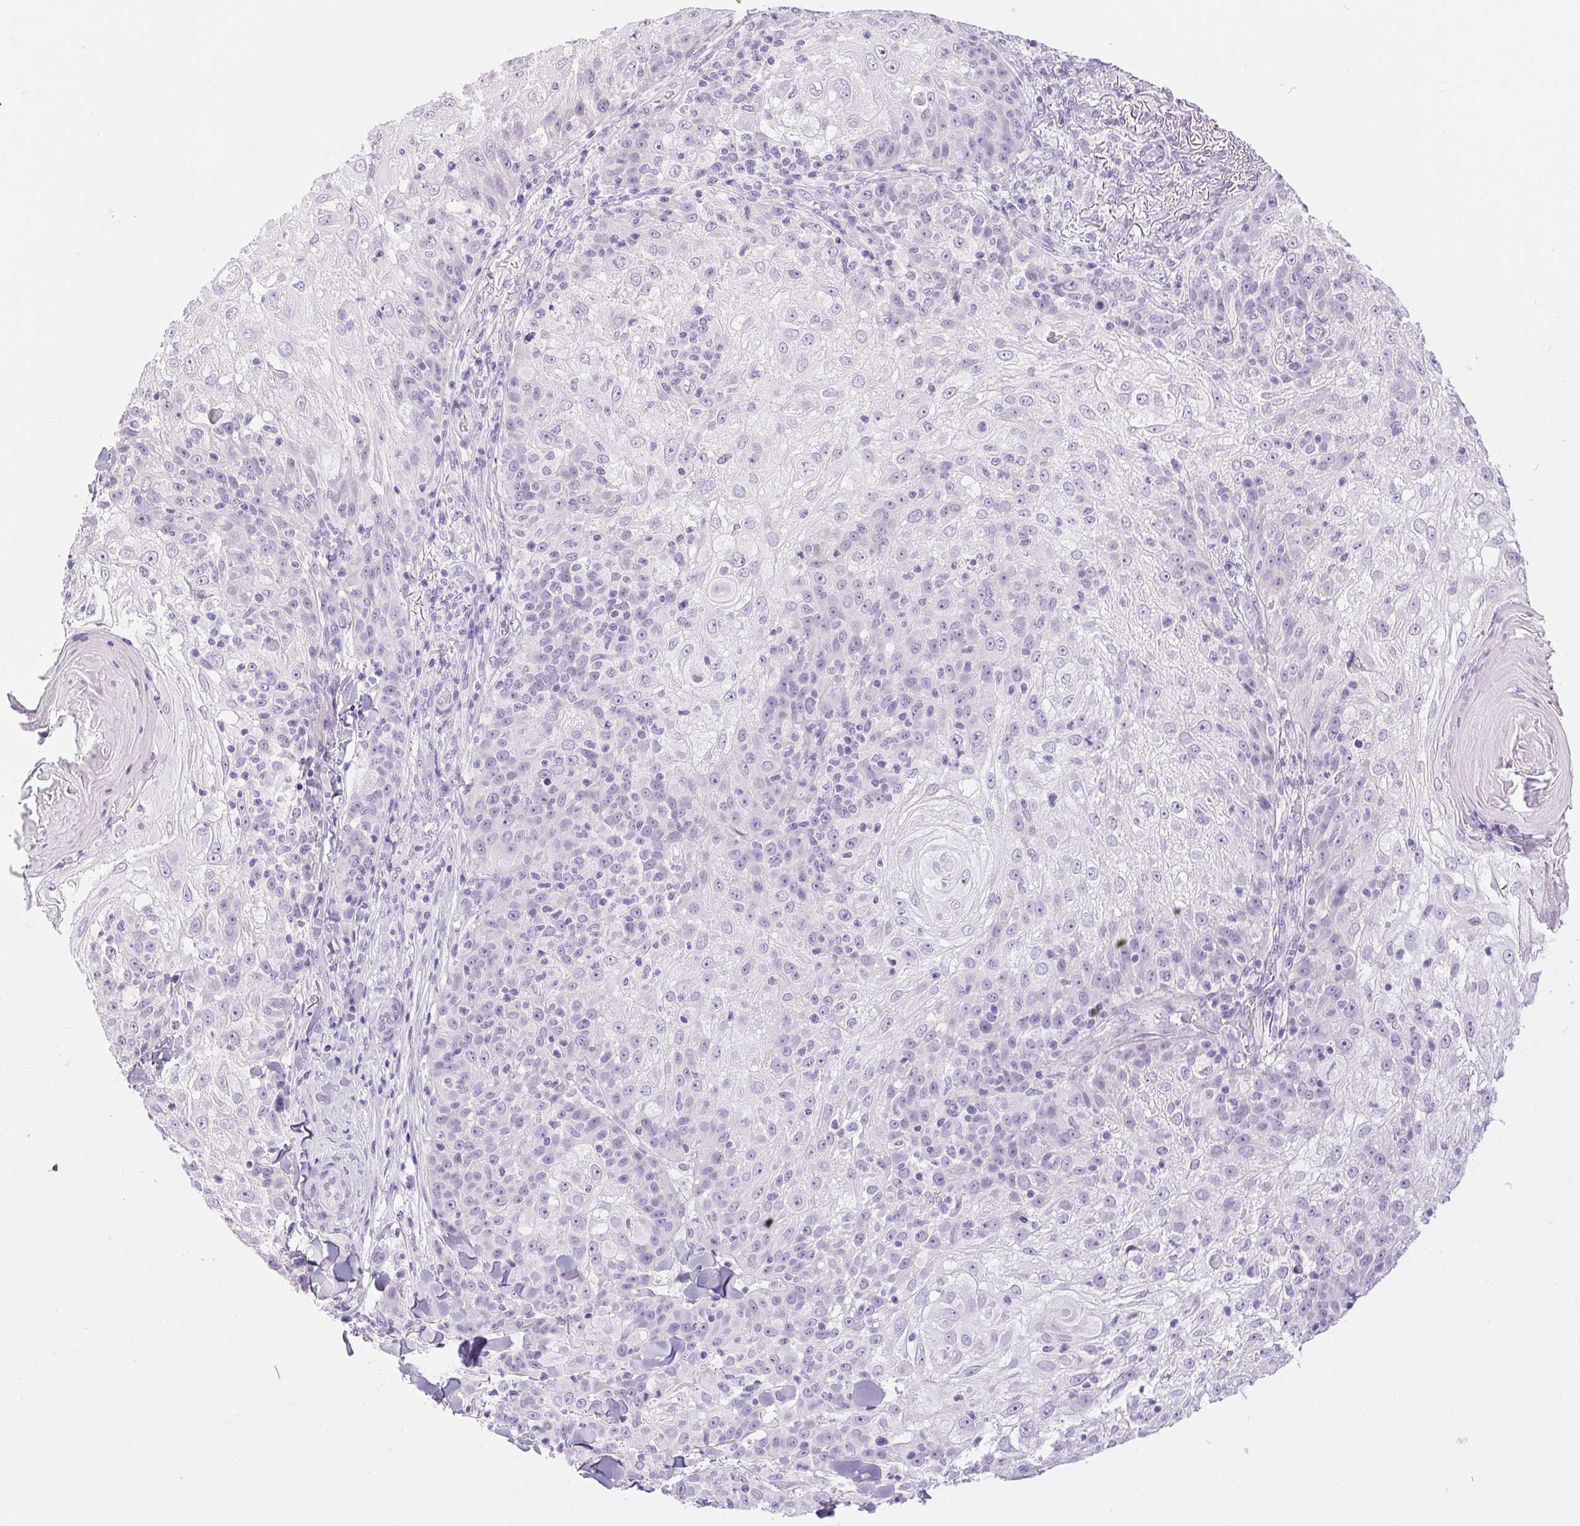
{"staining": {"intensity": "negative", "quantity": "none", "location": "none"}, "tissue": "skin cancer", "cell_type": "Tumor cells", "image_type": "cancer", "snomed": [{"axis": "morphology", "description": "Normal tissue, NOS"}, {"axis": "morphology", "description": "Squamous cell carcinoma, NOS"}, {"axis": "topography", "description": "Skin"}], "caption": "Human skin squamous cell carcinoma stained for a protein using immunohistochemistry (IHC) reveals no positivity in tumor cells.", "gene": "XDH", "patient": {"sex": "female", "age": 83}}